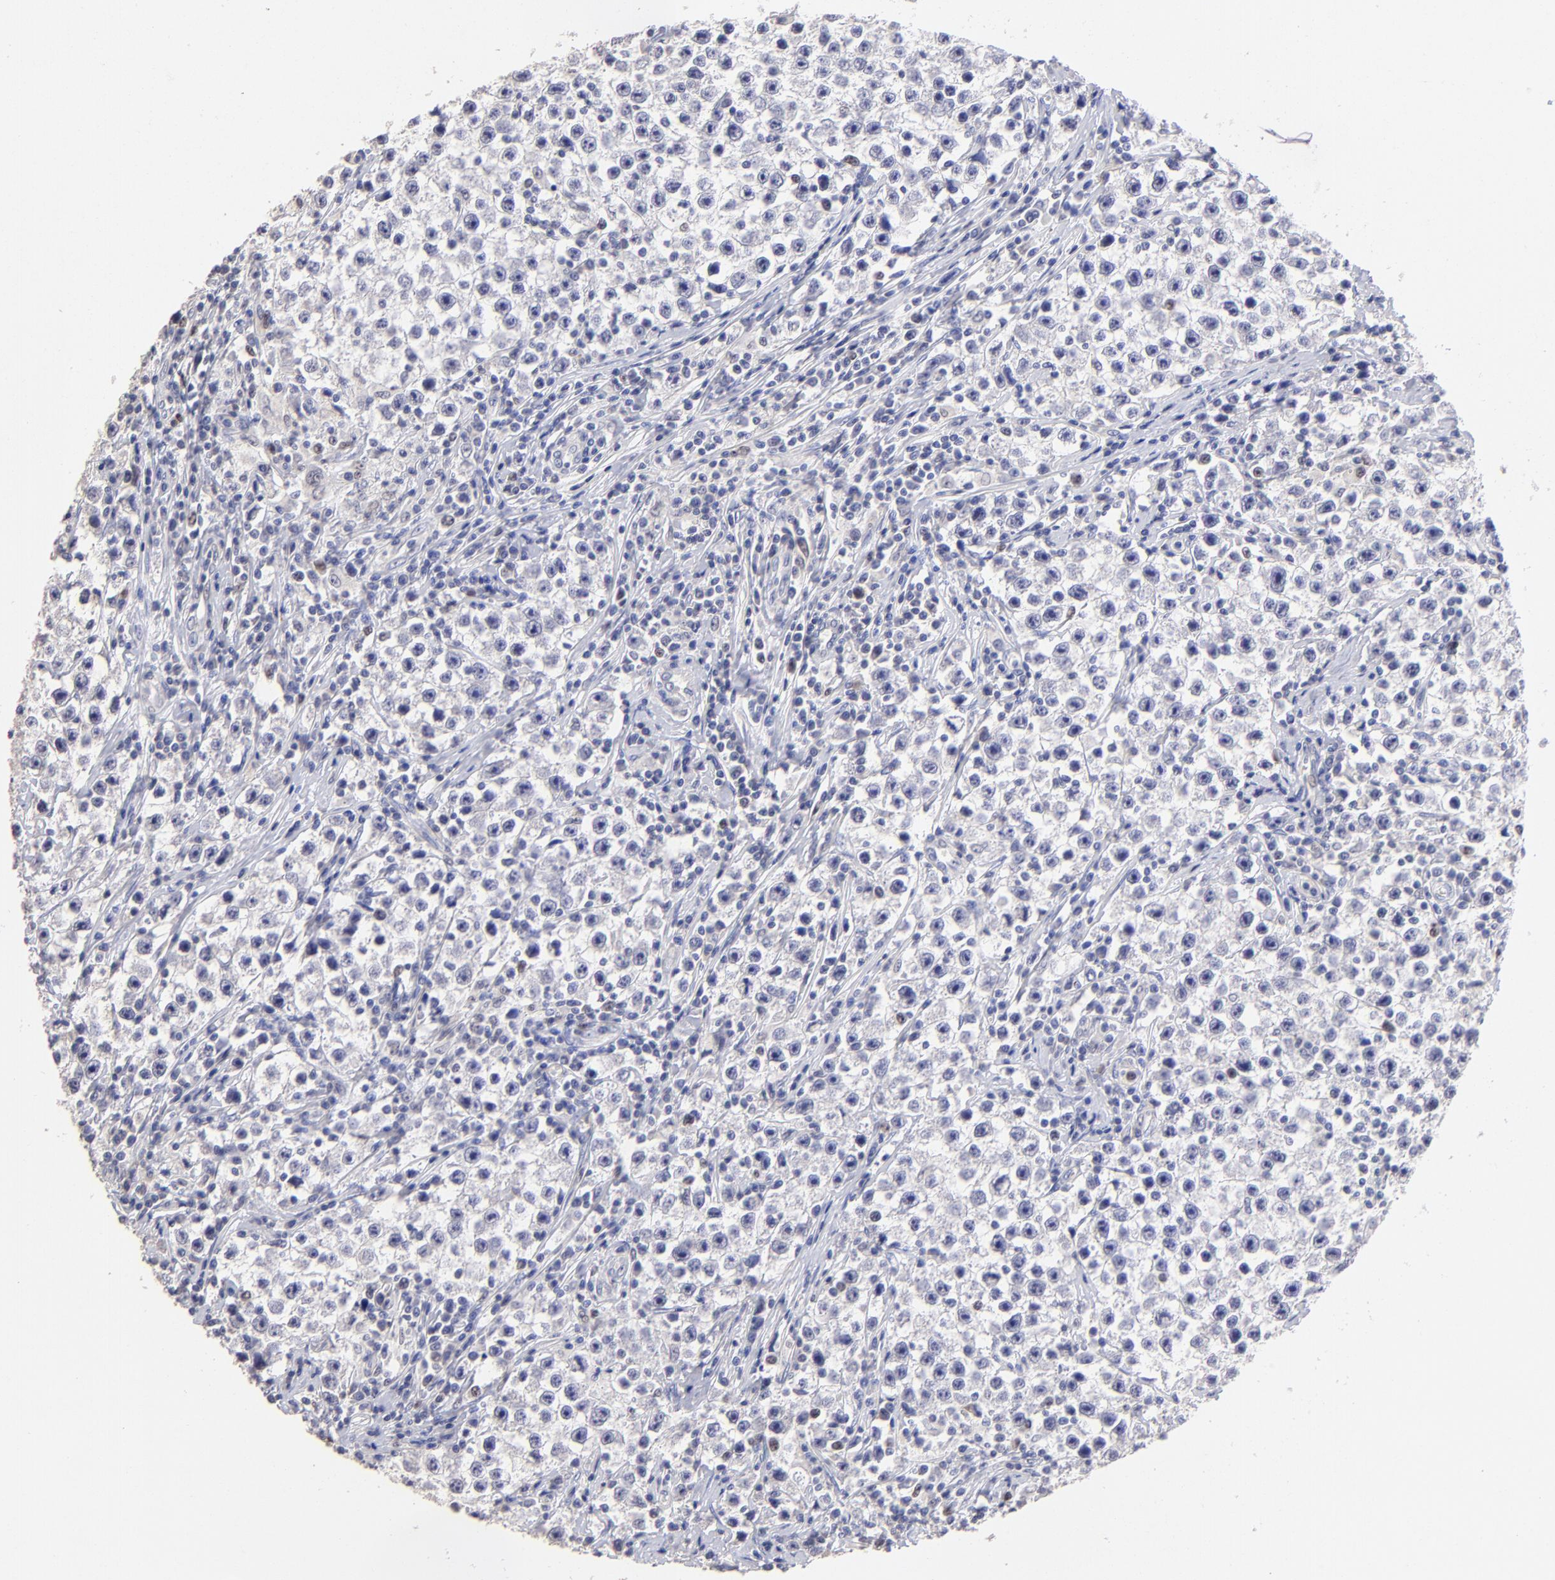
{"staining": {"intensity": "negative", "quantity": "none", "location": "none"}, "tissue": "testis cancer", "cell_type": "Tumor cells", "image_type": "cancer", "snomed": [{"axis": "morphology", "description": "Seminoma, NOS"}, {"axis": "topography", "description": "Testis"}], "caption": "Immunohistochemistry (IHC) of human seminoma (testis) displays no expression in tumor cells. (Stains: DAB (3,3'-diaminobenzidine) immunohistochemistry (IHC) with hematoxylin counter stain, Microscopy: brightfield microscopy at high magnification).", "gene": "DNMT1", "patient": {"sex": "male", "age": 35}}